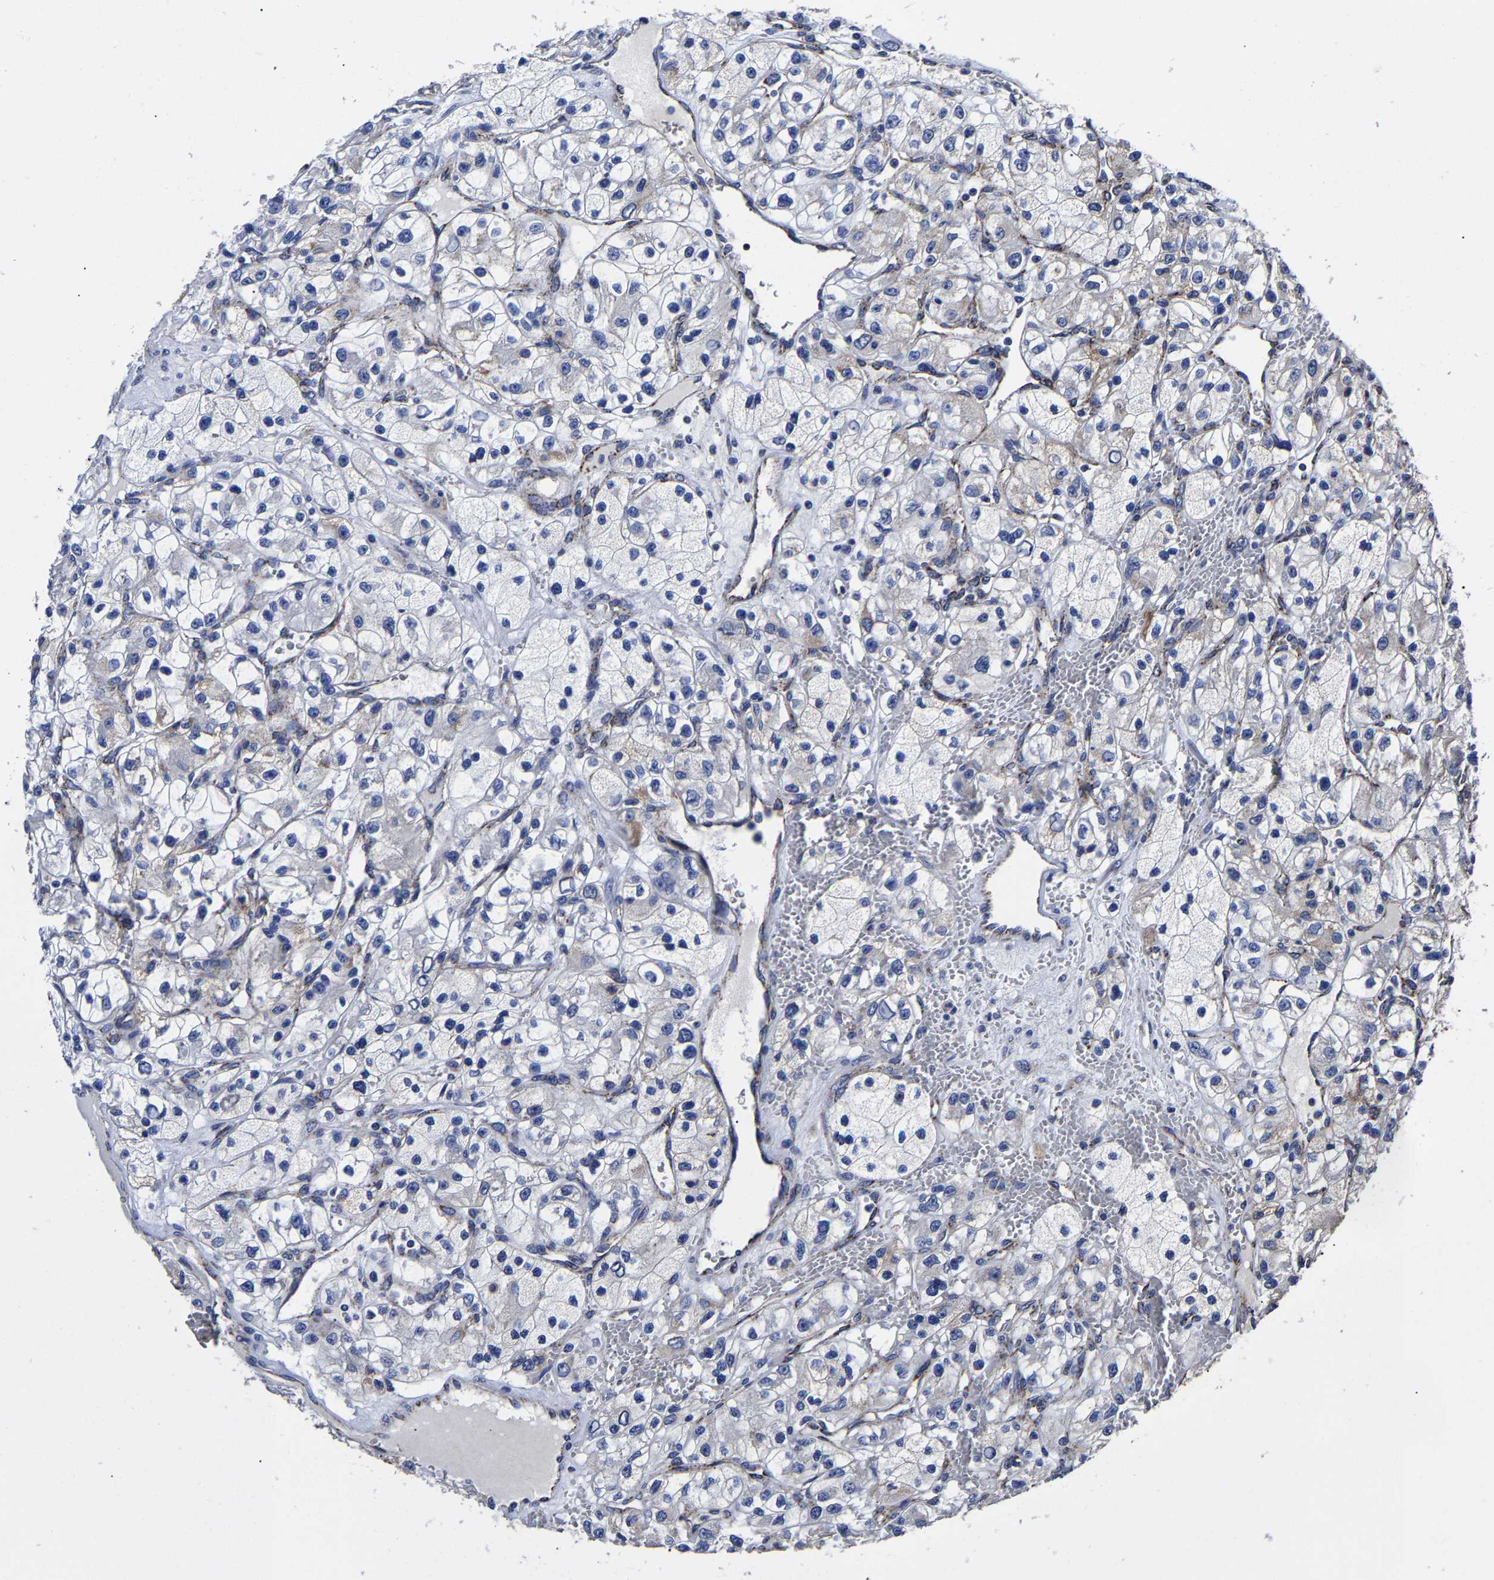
{"staining": {"intensity": "weak", "quantity": "<25%", "location": "cytoplasmic/membranous"}, "tissue": "renal cancer", "cell_type": "Tumor cells", "image_type": "cancer", "snomed": [{"axis": "morphology", "description": "Adenocarcinoma, NOS"}, {"axis": "topography", "description": "Kidney"}], "caption": "Immunohistochemistry of adenocarcinoma (renal) reveals no staining in tumor cells.", "gene": "AASS", "patient": {"sex": "female", "age": 57}}